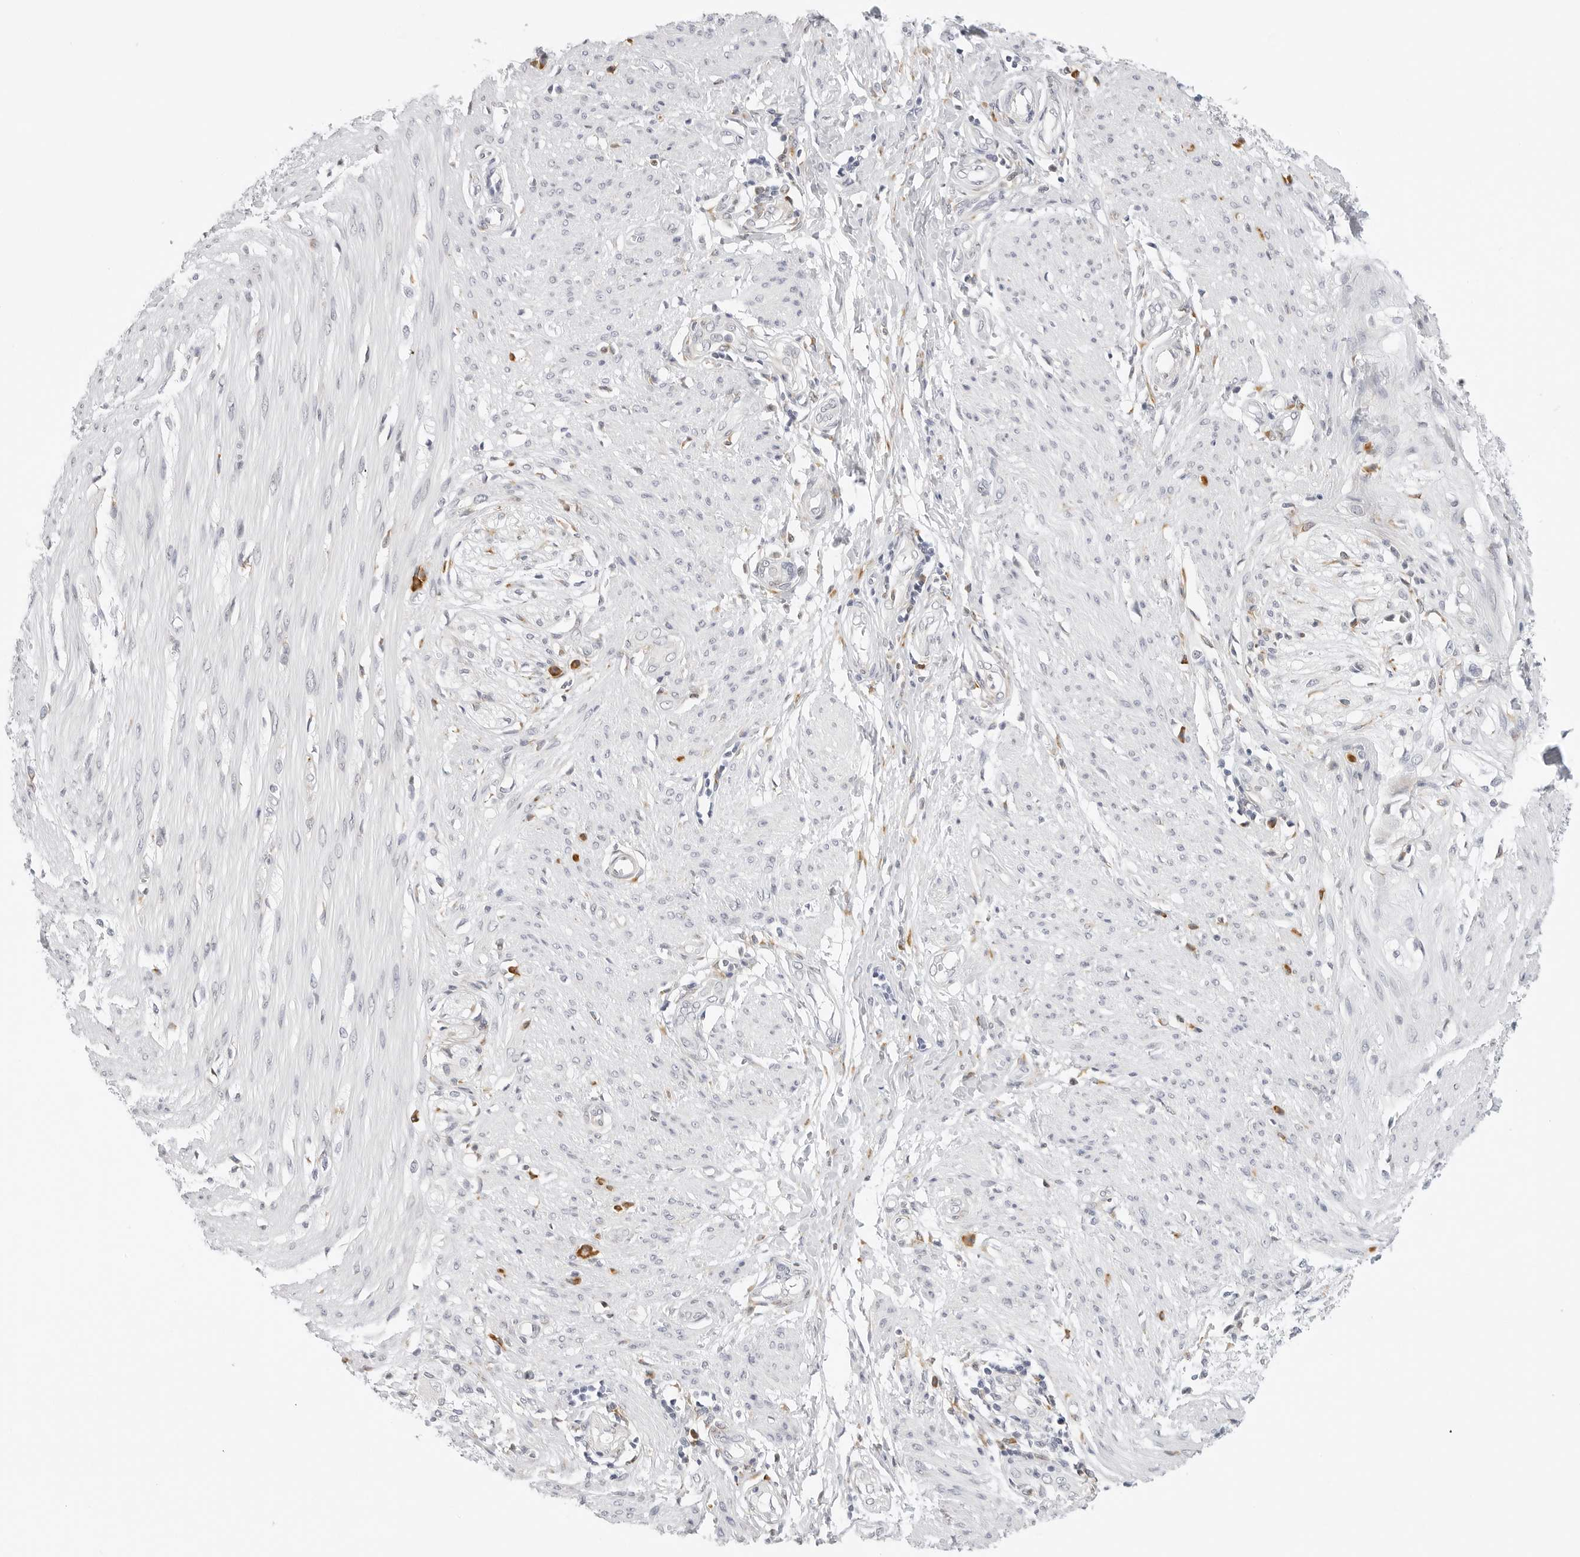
{"staining": {"intensity": "negative", "quantity": "none", "location": "none"}, "tissue": "smooth muscle", "cell_type": "Smooth muscle cells", "image_type": "normal", "snomed": [{"axis": "morphology", "description": "Normal tissue, NOS"}, {"axis": "morphology", "description": "Adenocarcinoma, NOS"}, {"axis": "topography", "description": "Colon"}, {"axis": "topography", "description": "Peripheral nerve tissue"}], "caption": "Immunohistochemistry (IHC) micrograph of benign smooth muscle: human smooth muscle stained with DAB shows no significant protein staining in smooth muscle cells.", "gene": "THEM4", "patient": {"sex": "male", "age": 14}}